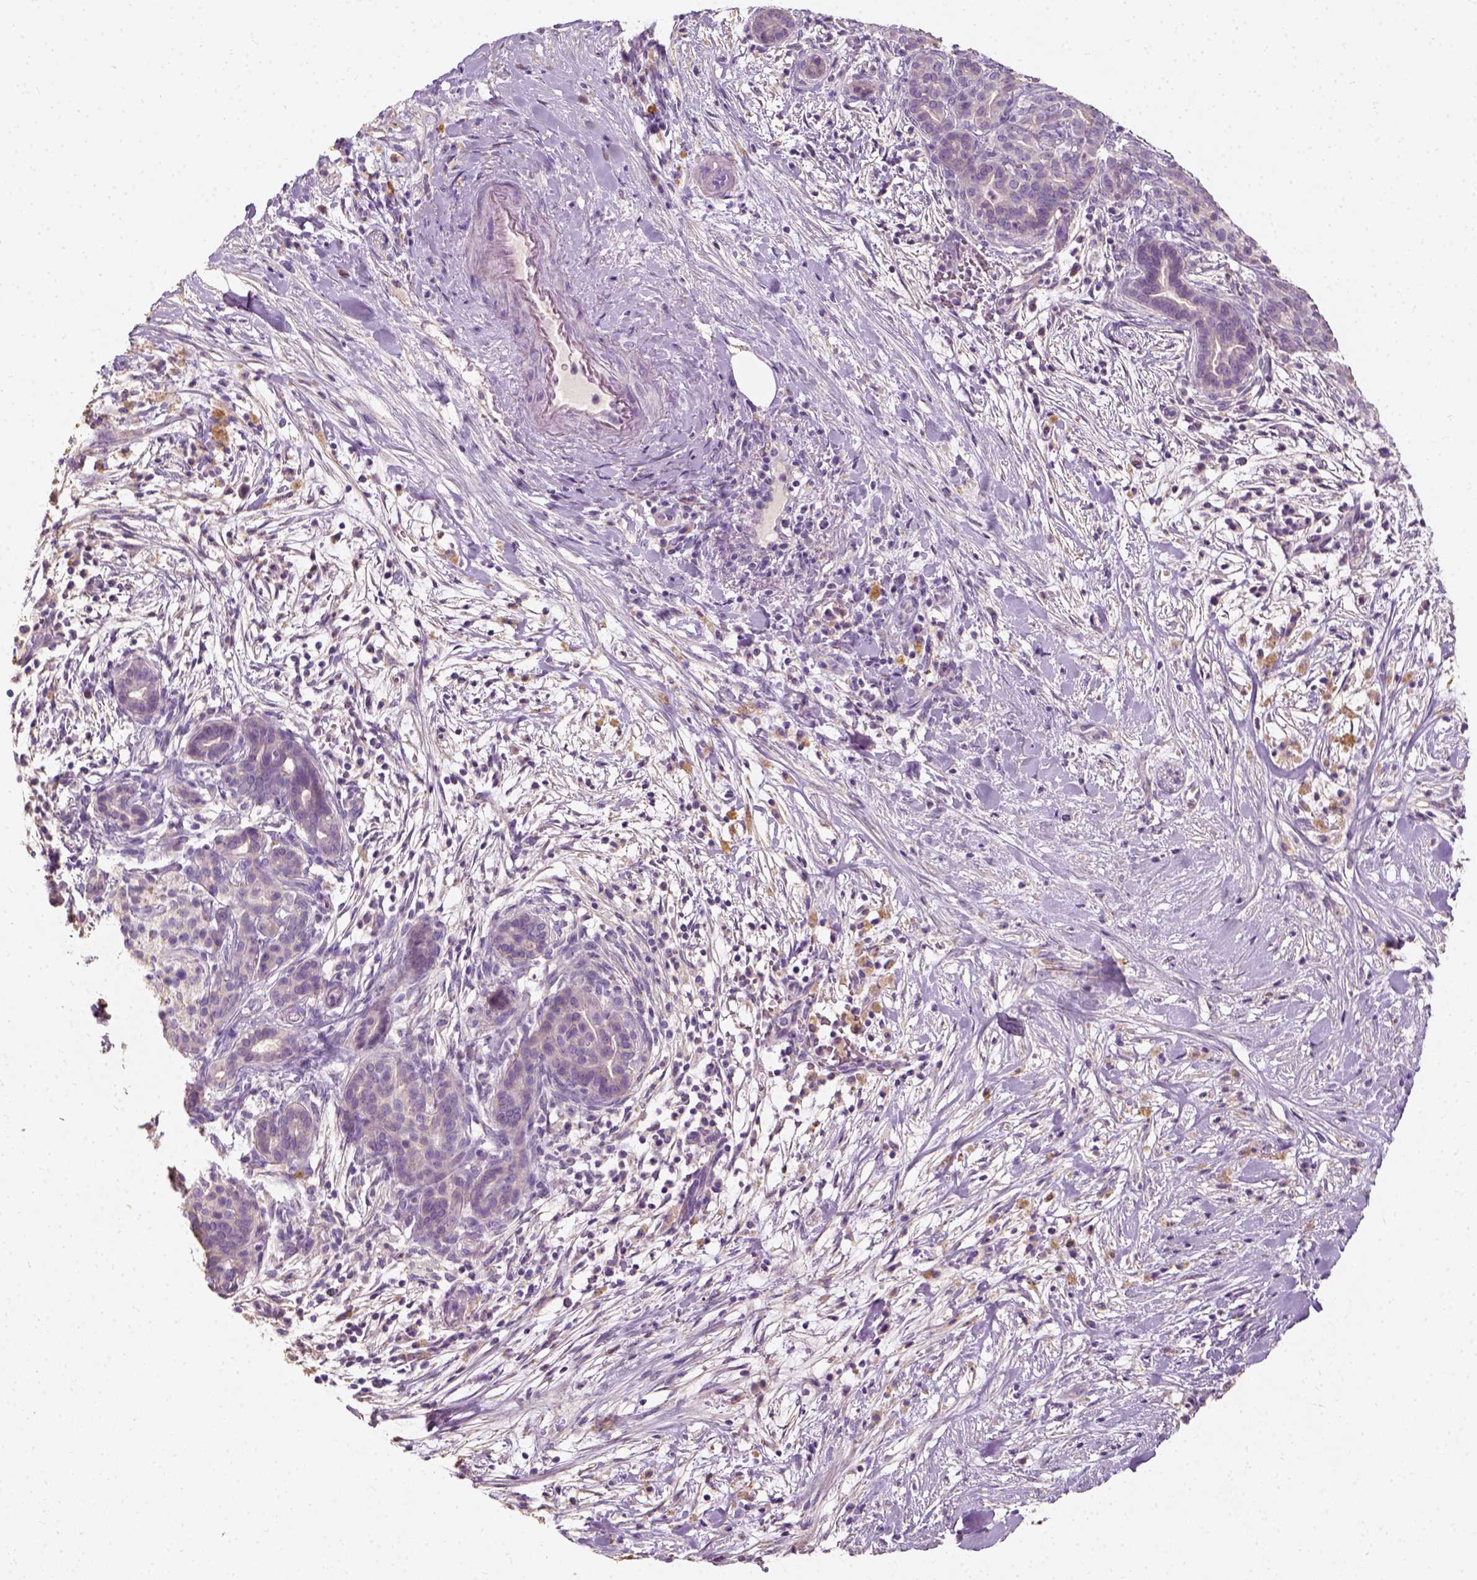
{"staining": {"intensity": "negative", "quantity": "none", "location": "none"}, "tissue": "pancreatic cancer", "cell_type": "Tumor cells", "image_type": "cancer", "snomed": [{"axis": "morphology", "description": "Adenocarcinoma, NOS"}, {"axis": "topography", "description": "Pancreas"}], "caption": "Immunohistochemistry (IHC) photomicrograph of human pancreatic adenocarcinoma stained for a protein (brown), which exhibits no staining in tumor cells.", "gene": "DHCR24", "patient": {"sex": "male", "age": 44}}